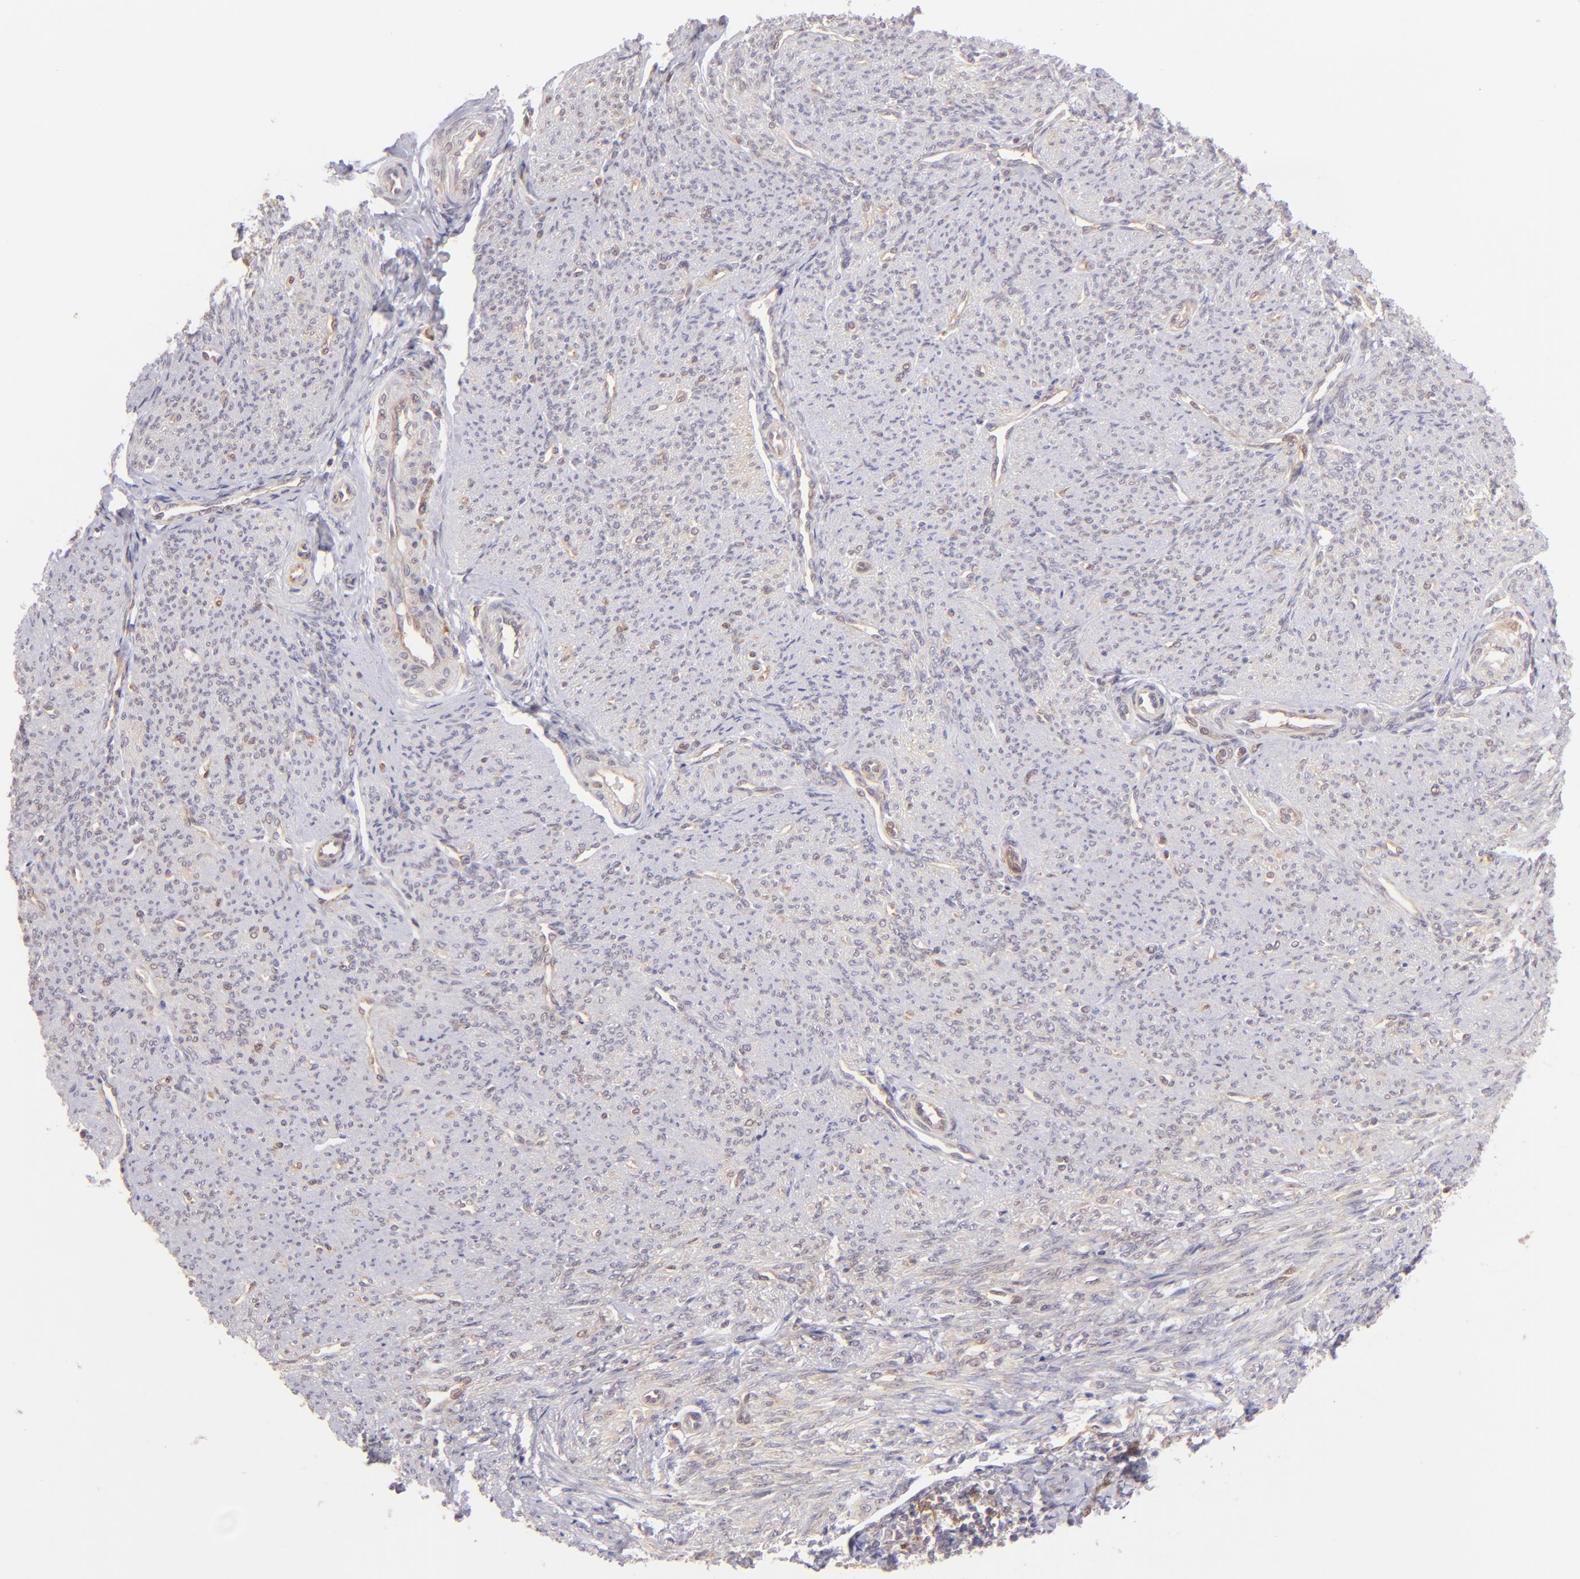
{"staining": {"intensity": "negative", "quantity": "none", "location": "none"}, "tissue": "smooth muscle", "cell_type": "Smooth muscle cells", "image_type": "normal", "snomed": [{"axis": "morphology", "description": "Normal tissue, NOS"}, {"axis": "topography", "description": "Cervix"}, {"axis": "topography", "description": "Endometrium"}], "caption": "A histopathology image of human smooth muscle is negative for staining in smooth muscle cells. (DAB (3,3'-diaminobenzidine) immunohistochemistry (IHC) with hematoxylin counter stain).", "gene": "PTPN13", "patient": {"sex": "female", "age": 65}}